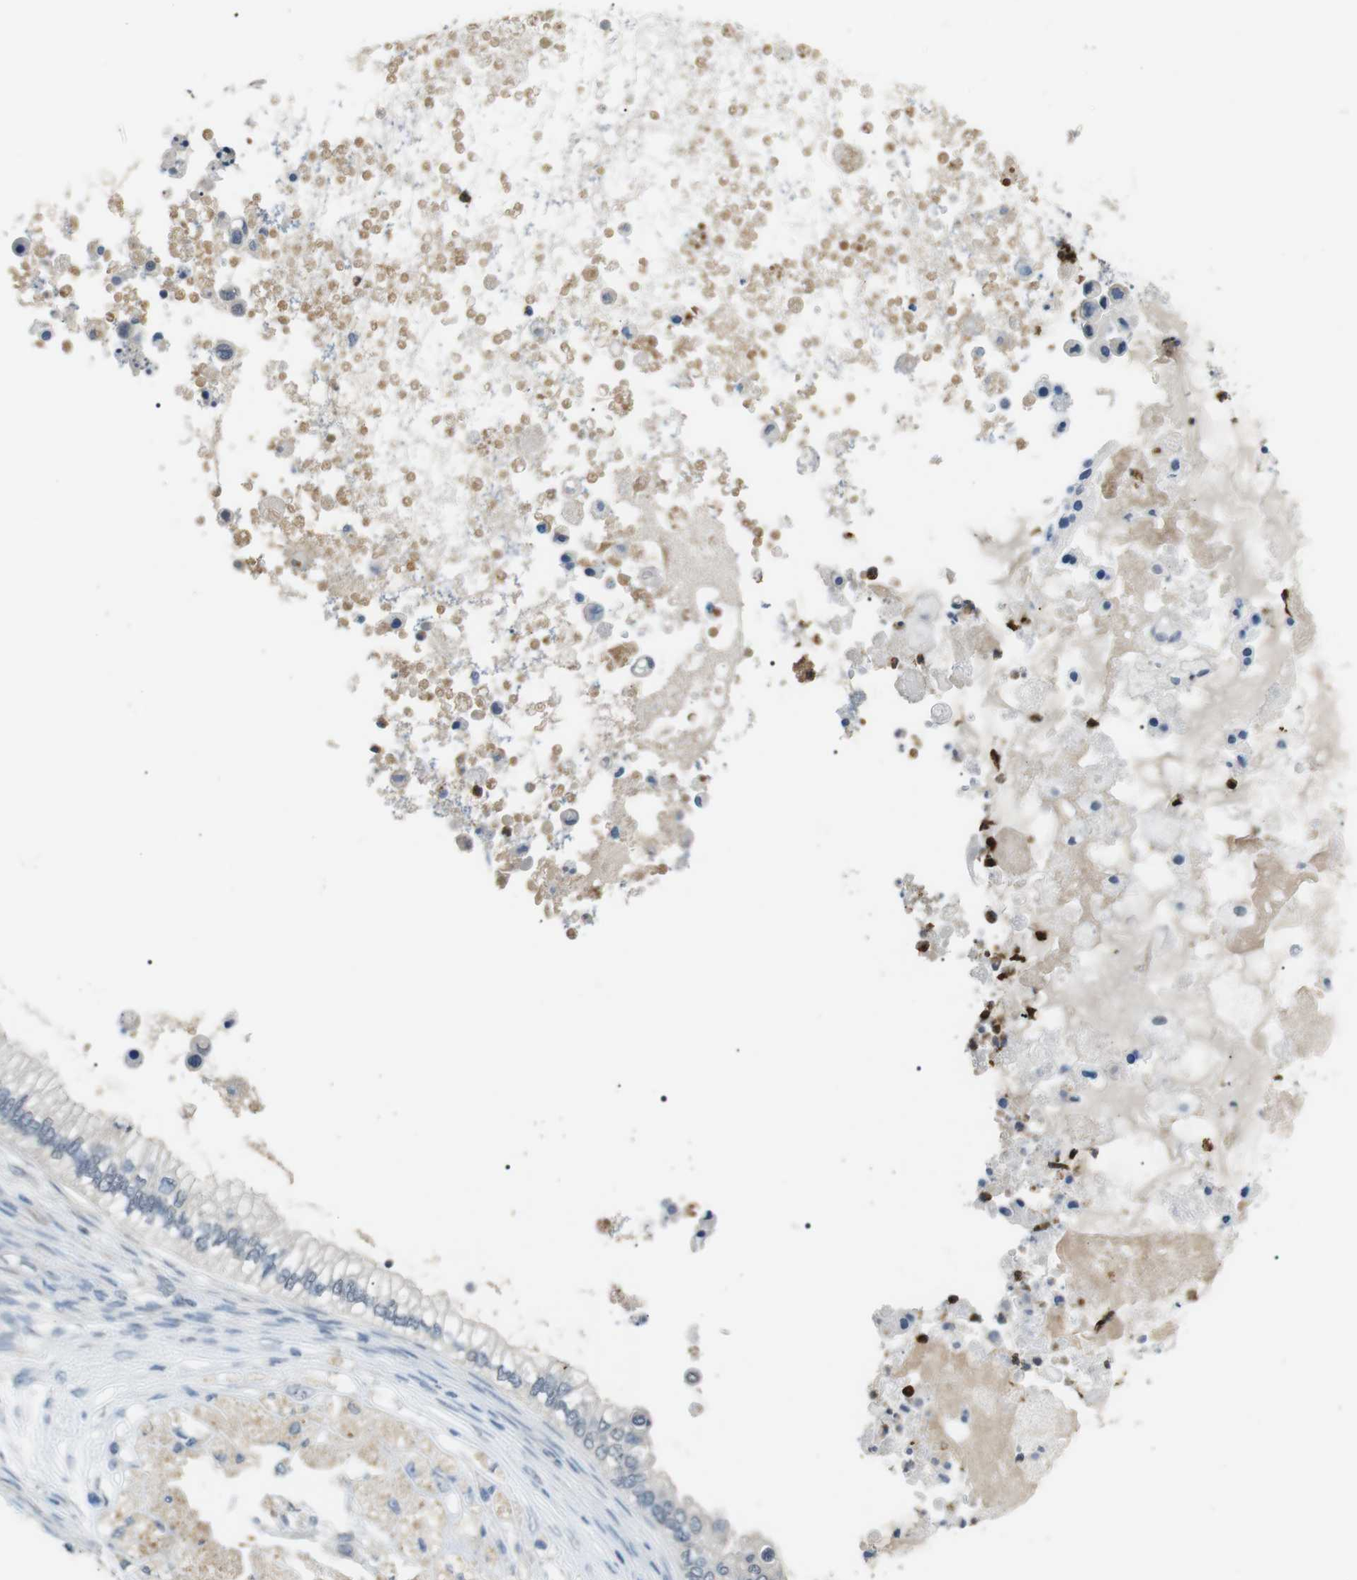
{"staining": {"intensity": "negative", "quantity": "none", "location": "none"}, "tissue": "ovarian cancer", "cell_type": "Tumor cells", "image_type": "cancer", "snomed": [{"axis": "morphology", "description": "Cystadenocarcinoma, mucinous, NOS"}, {"axis": "topography", "description": "Ovary"}], "caption": "This image is of ovarian mucinous cystadenocarcinoma stained with immunohistochemistry to label a protein in brown with the nuclei are counter-stained blue. There is no positivity in tumor cells. The staining was performed using DAB (3,3'-diaminobenzidine) to visualize the protein expression in brown, while the nuclei were stained in blue with hematoxylin (Magnification: 20x).", "gene": "GZMM", "patient": {"sex": "female", "age": 80}}